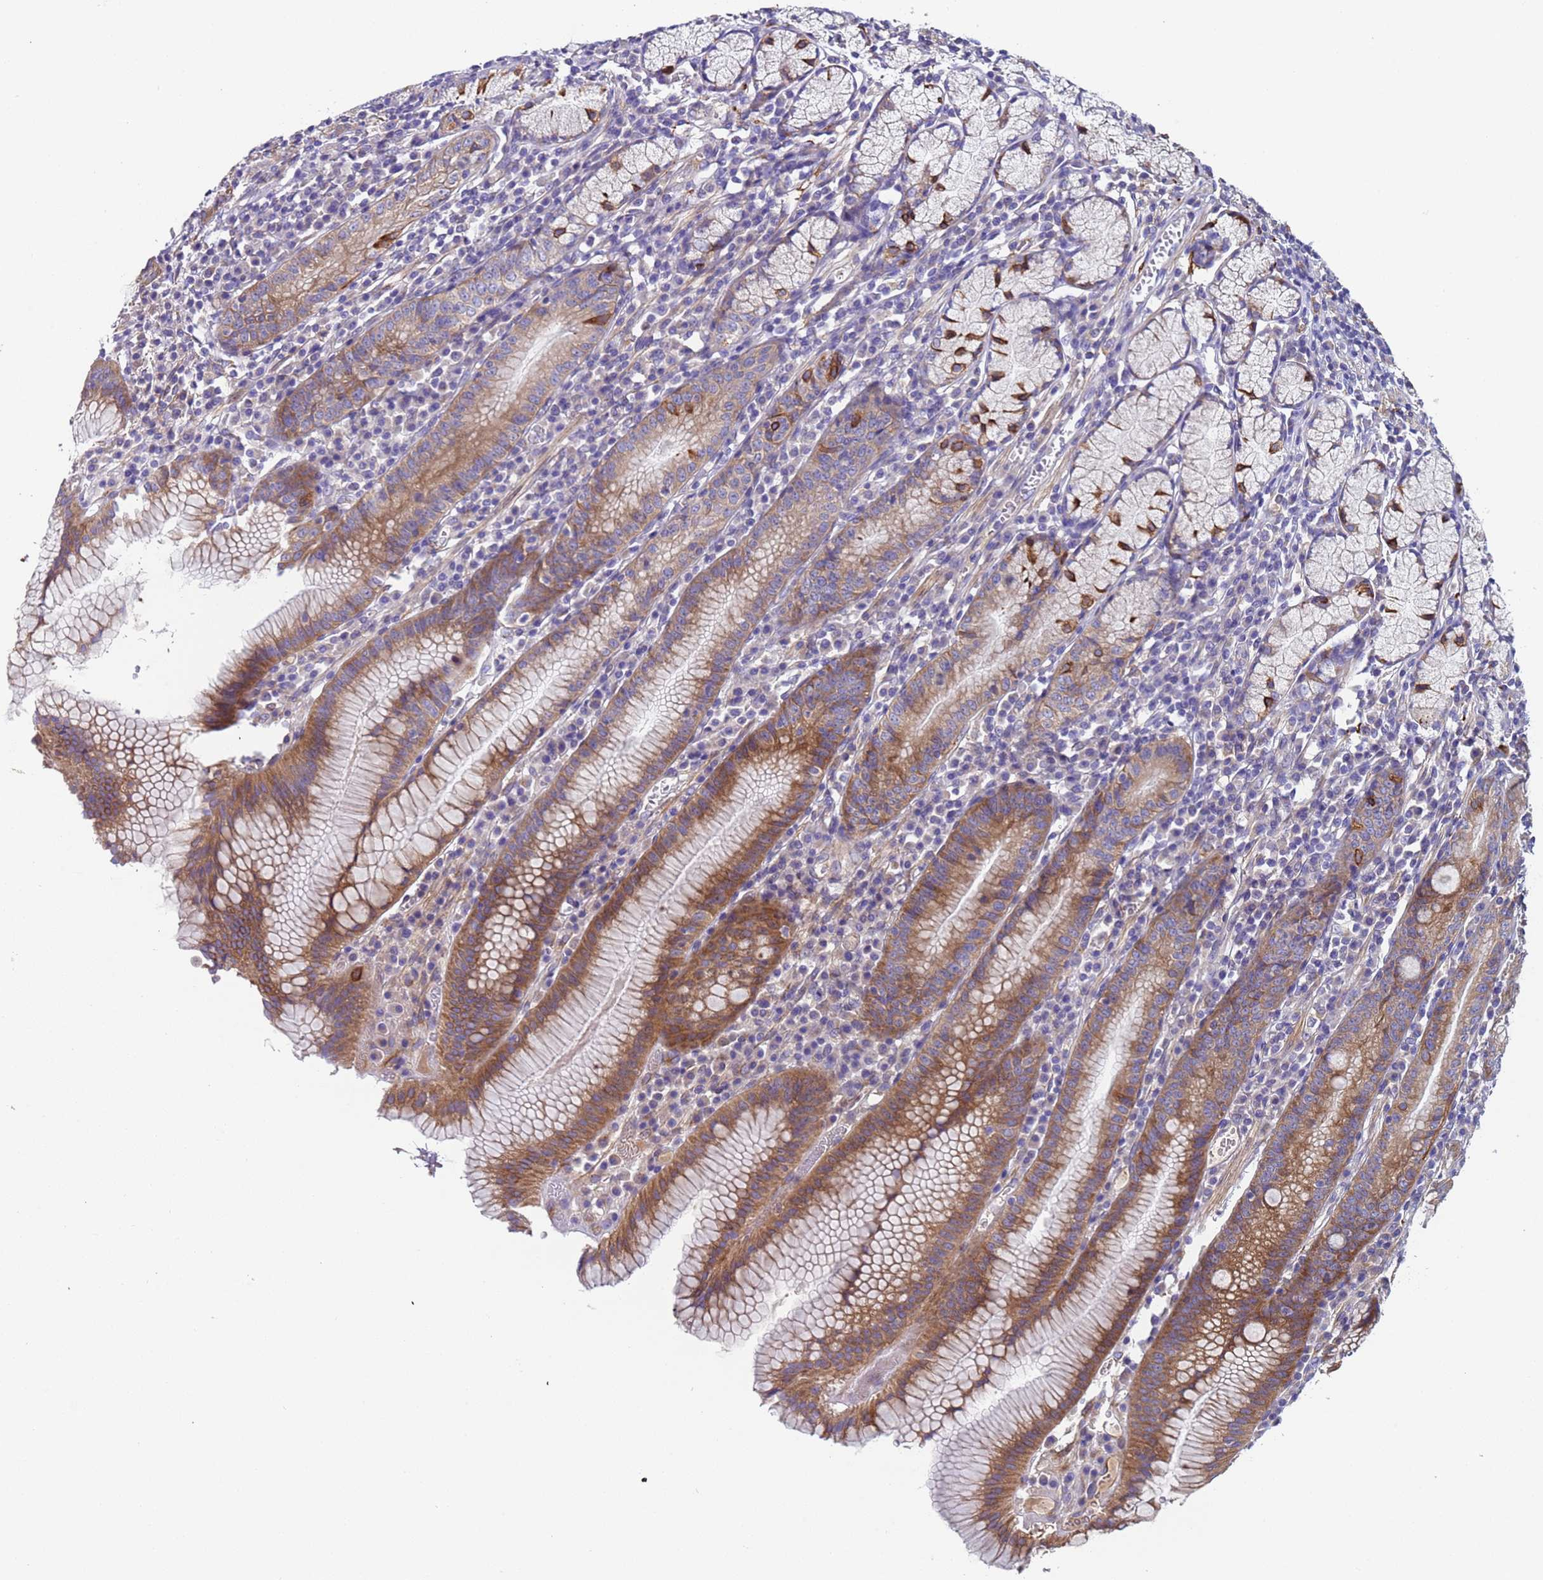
{"staining": {"intensity": "moderate", "quantity": "25%-75%", "location": "cytoplasmic/membranous"}, "tissue": "stomach", "cell_type": "Glandular cells", "image_type": "normal", "snomed": [{"axis": "morphology", "description": "Normal tissue, NOS"}, {"axis": "topography", "description": "Stomach"}], "caption": "An image of human stomach stained for a protein displays moderate cytoplasmic/membranous brown staining in glandular cells. (DAB (3,3'-diaminobenzidine) = brown stain, brightfield microscopy at high magnification).", "gene": "PAQR7", "patient": {"sex": "male", "age": 55}}